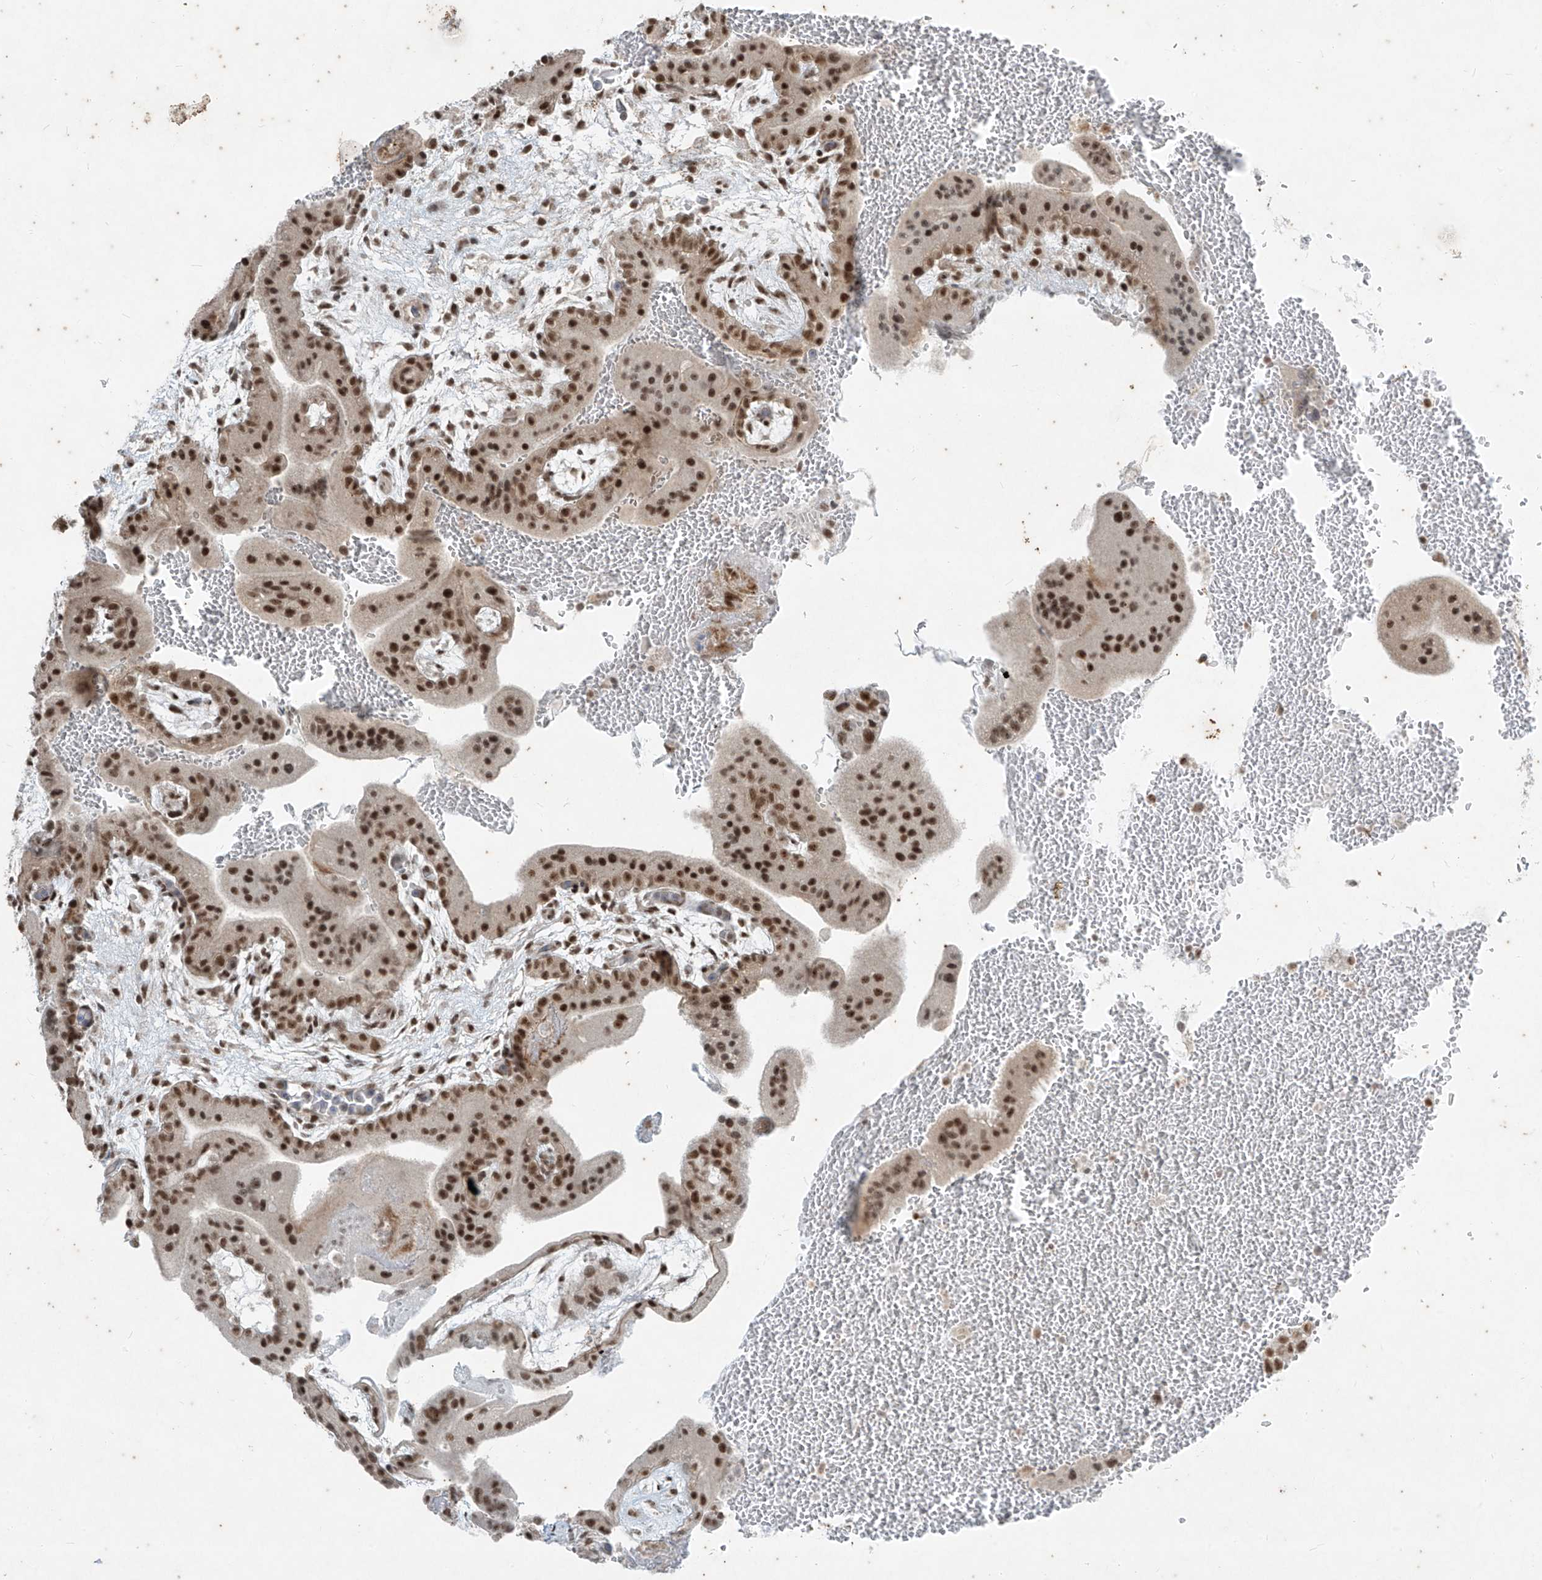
{"staining": {"intensity": "strong", "quantity": ">75%", "location": "nuclear"}, "tissue": "placenta", "cell_type": "Trophoblastic cells", "image_type": "normal", "snomed": [{"axis": "morphology", "description": "Normal tissue, NOS"}, {"axis": "topography", "description": "Placenta"}], "caption": "High-power microscopy captured an IHC image of benign placenta, revealing strong nuclear staining in about >75% of trophoblastic cells.", "gene": "ZNF354B", "patient": {"sex": "female", "age": 35}}